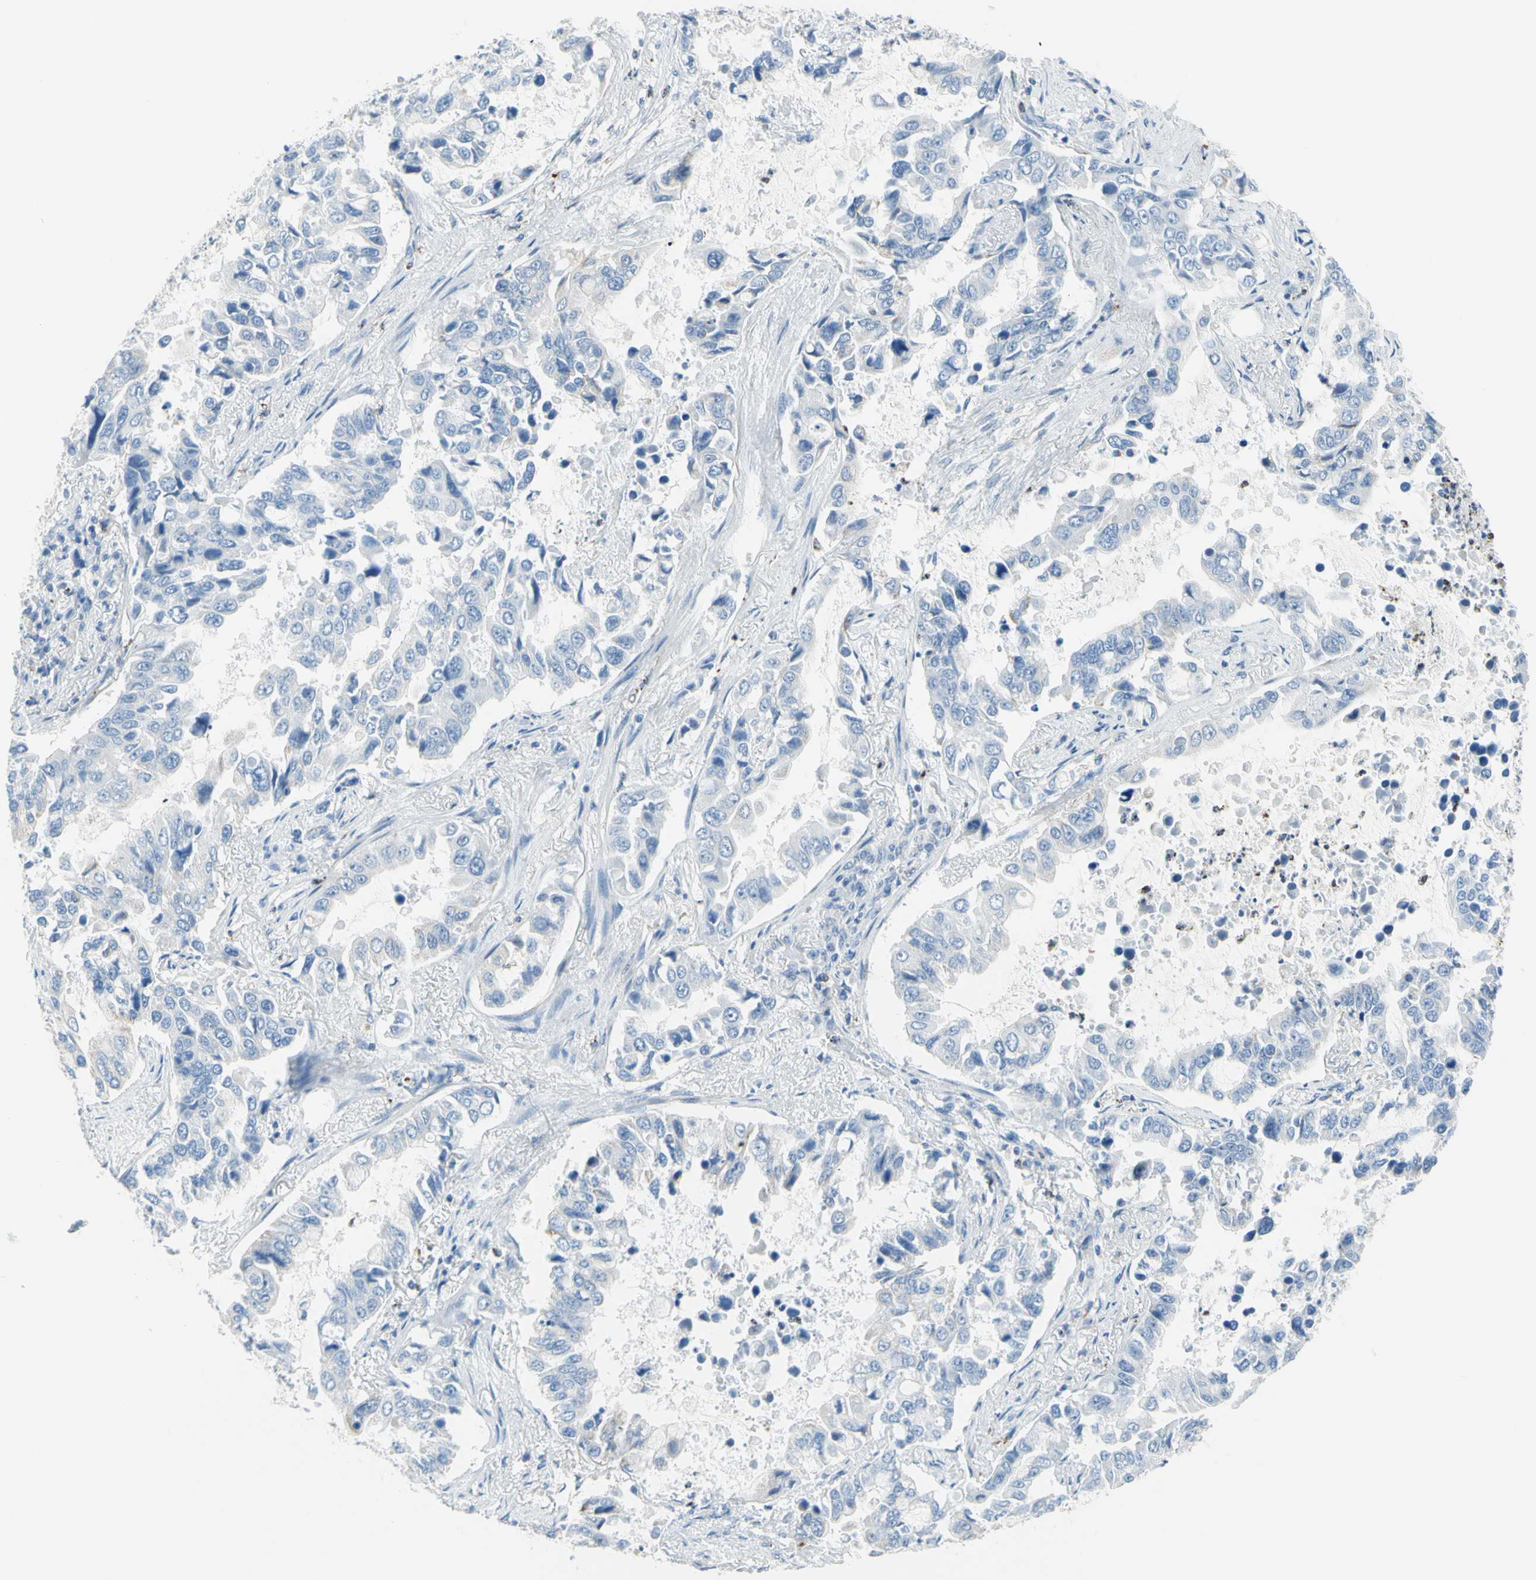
{"staining": {"intensity": "negative", "quantity": "none", "location": "none"}, "tissue": "lung cancer", "cell_type": "Tumor cells", "image_type": "cancer", "snomed": [{"axis": "morphology", "description": "Adenocarcinoma, NOS"}, {"axis": "topography", "description": "Lung"}], "caption": "This image is of lung cancer (adenocarcinoma) stained with immunohistochemistry (IHC) to label a protein in brown with the nuclei are counter-stained blue. There is no positivity in tumor cells.", "gene": "CYSLTR1", "patient": {"sex": "male", "age": 64}}